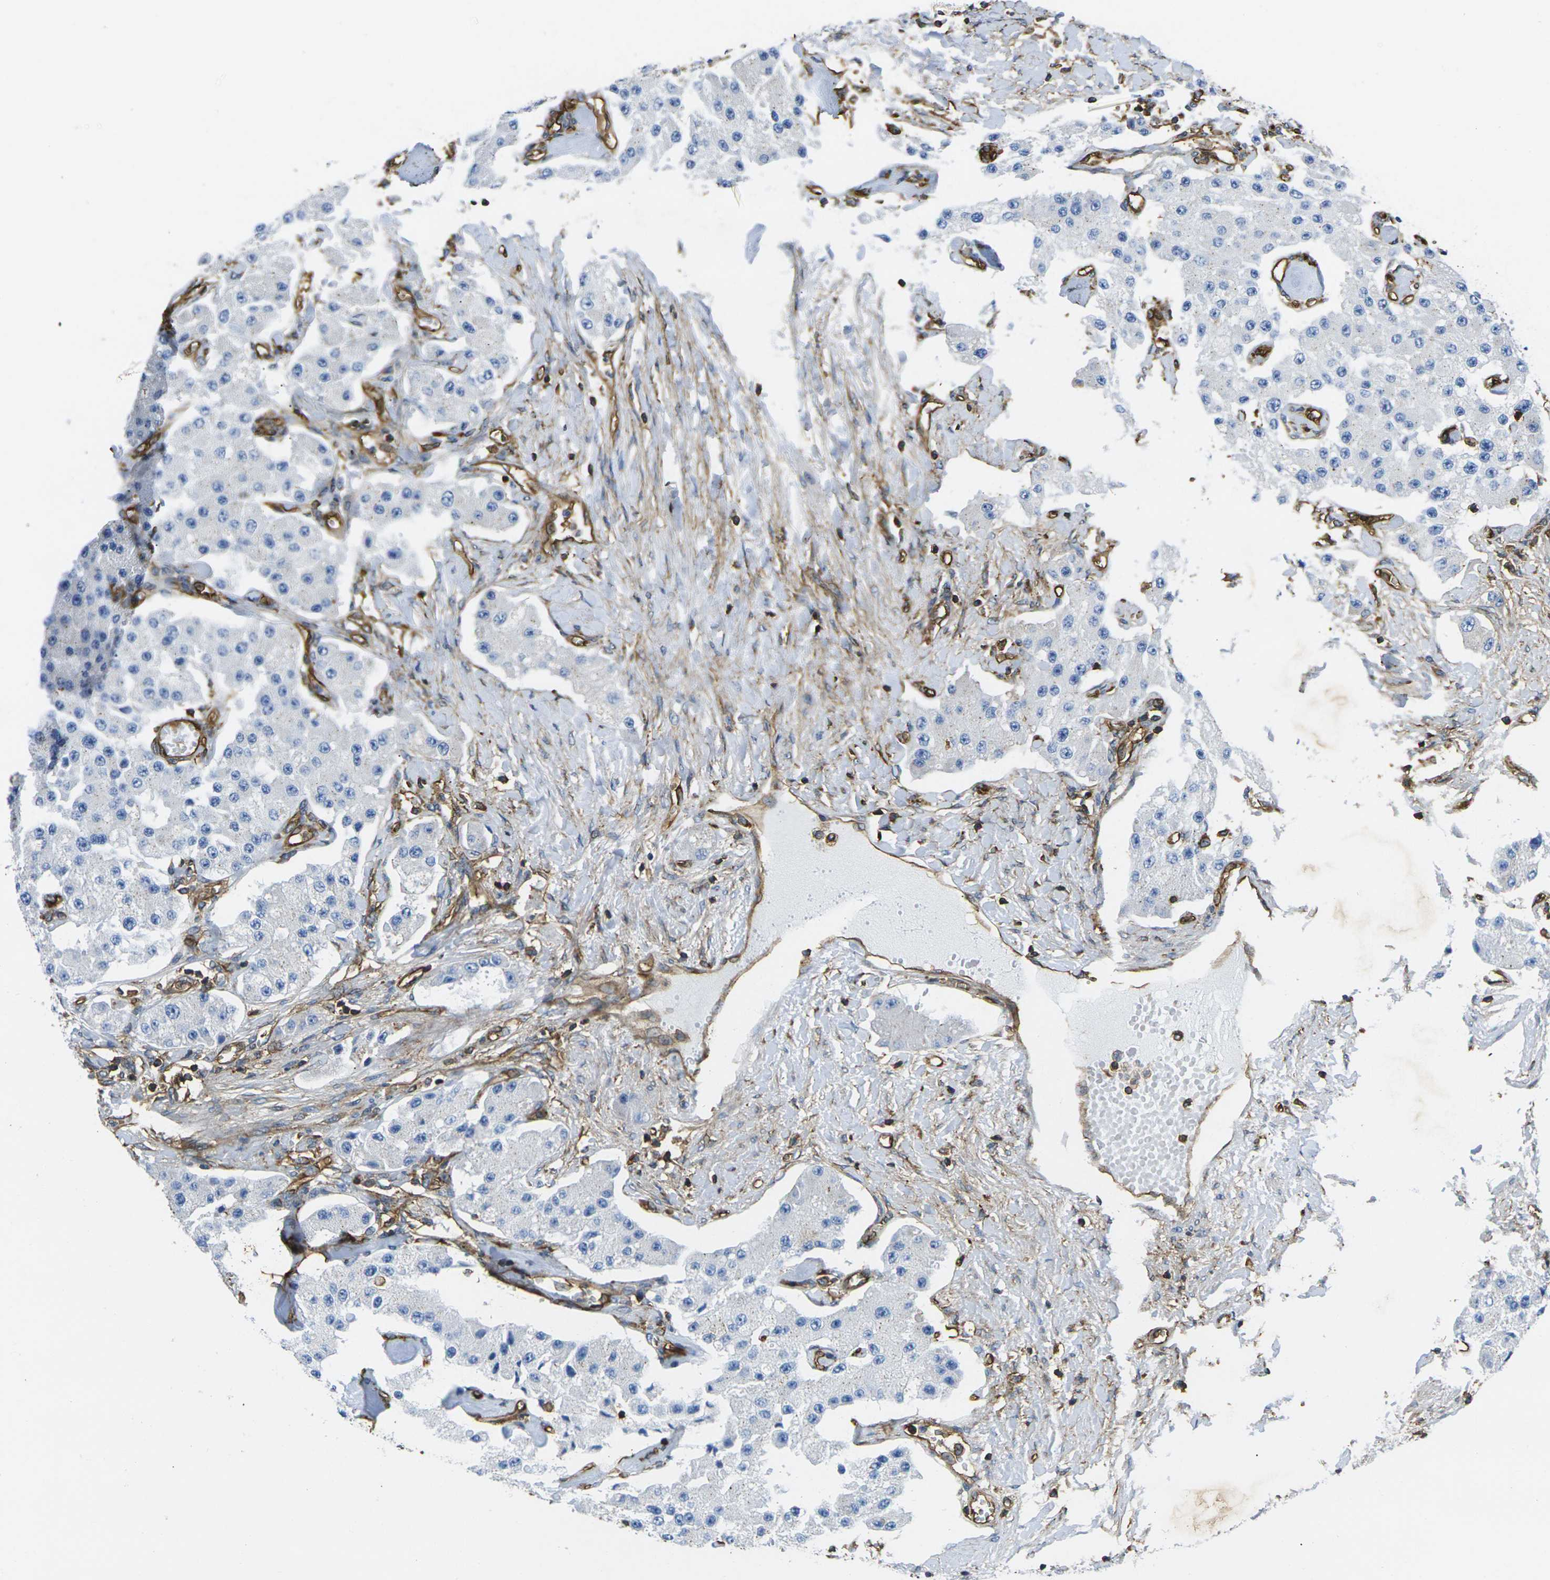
{"staining": {"intensity": "negative", "quantity": "none", "location": "none"}, "tissue": "carcinoid", "cell_type": "Tumor cells", "image_type": "cancer", "snomed": [{"axis": "morphology", "description": "Carcinoid, malignant, NOS"}, {"axis": "topography", "description": "Pancreas"}], "caption": "Protein analysis of carcinoid (malignant) reveals no significant positivity in tumor cells. (DAB (3,3'-diaminobenzidine) immunohistochemistry, high magnification).", "gene": "FAM110D", "patient": {"sex": "male", "age": 41}}